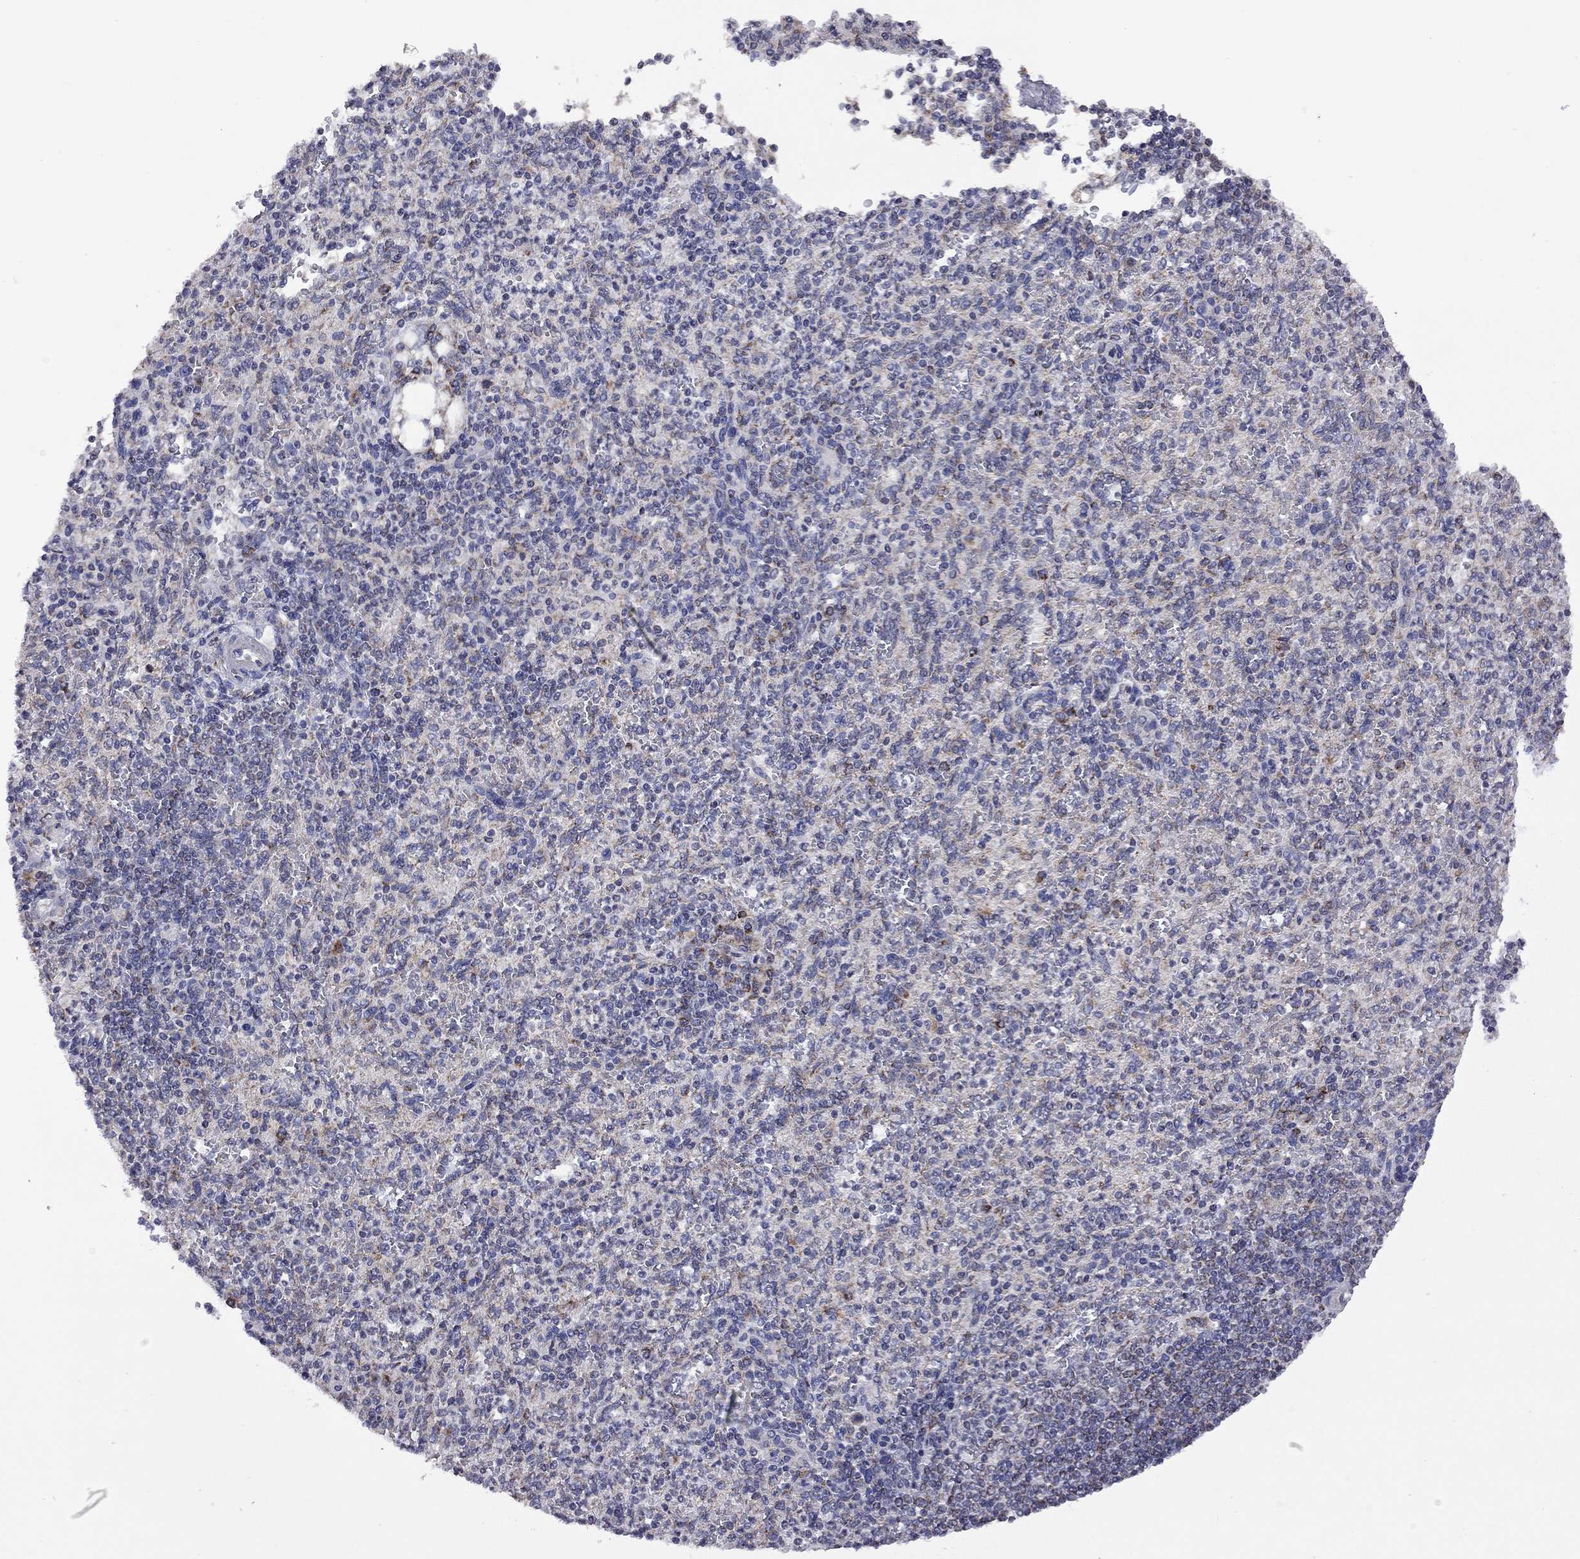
{"staining": {"intensity": "negative", "quantity": "none", "location": "none"}, "tissue": "spleen", "cell_type": "Cells in red pulp", "image_type": "normal", "snomed": [{"axis": "morphology", "description": "Normal tissue, NOS"}, {"axis": "topography", "description": "Spleen"}], "caption": "IHC of normal human spleen reveals no expression in cells in red pulp.", "gene": "NDUFB1", "patient": {"sex": "female", "age": 74}}